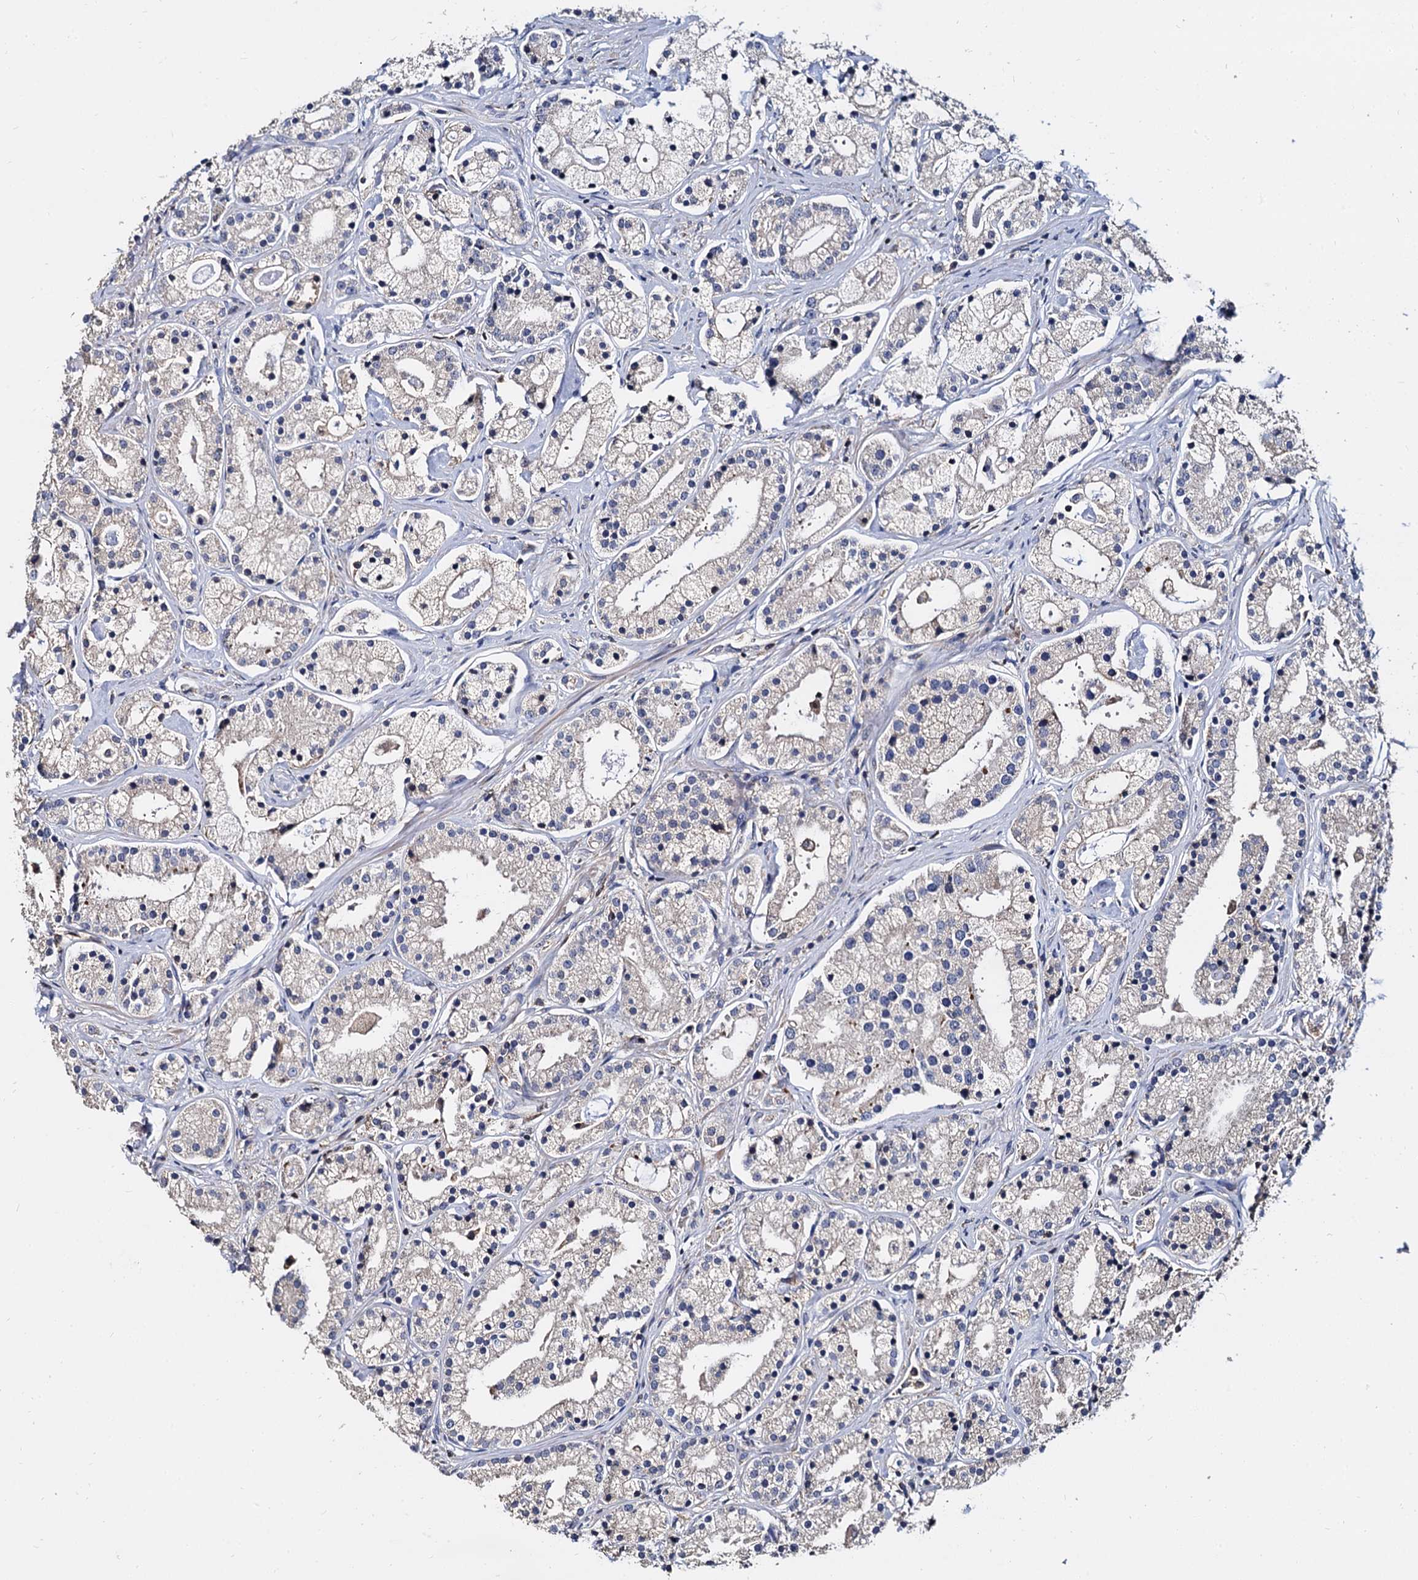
{"staining": {"intensity": "negative", "quantity": "none", "location": "none"}, "tissue": "prostate cancer", "cell_type": "Tumor cells", "image_type": "cancer", "snomed": [{"axis": "morphology", "description": "Adenocarcinoma, High grade"}, {"axis": "topography", "description": "Prostate"}], "caption": "IHC image of neoplastic tissue: prostate cancer stained with DAB (3,3'-diaminobenzidine) reveals no significant protein positivity in tumor cells.", "gene": "ANKRD13A", "patient": {"sex": "male", "age": 69}}